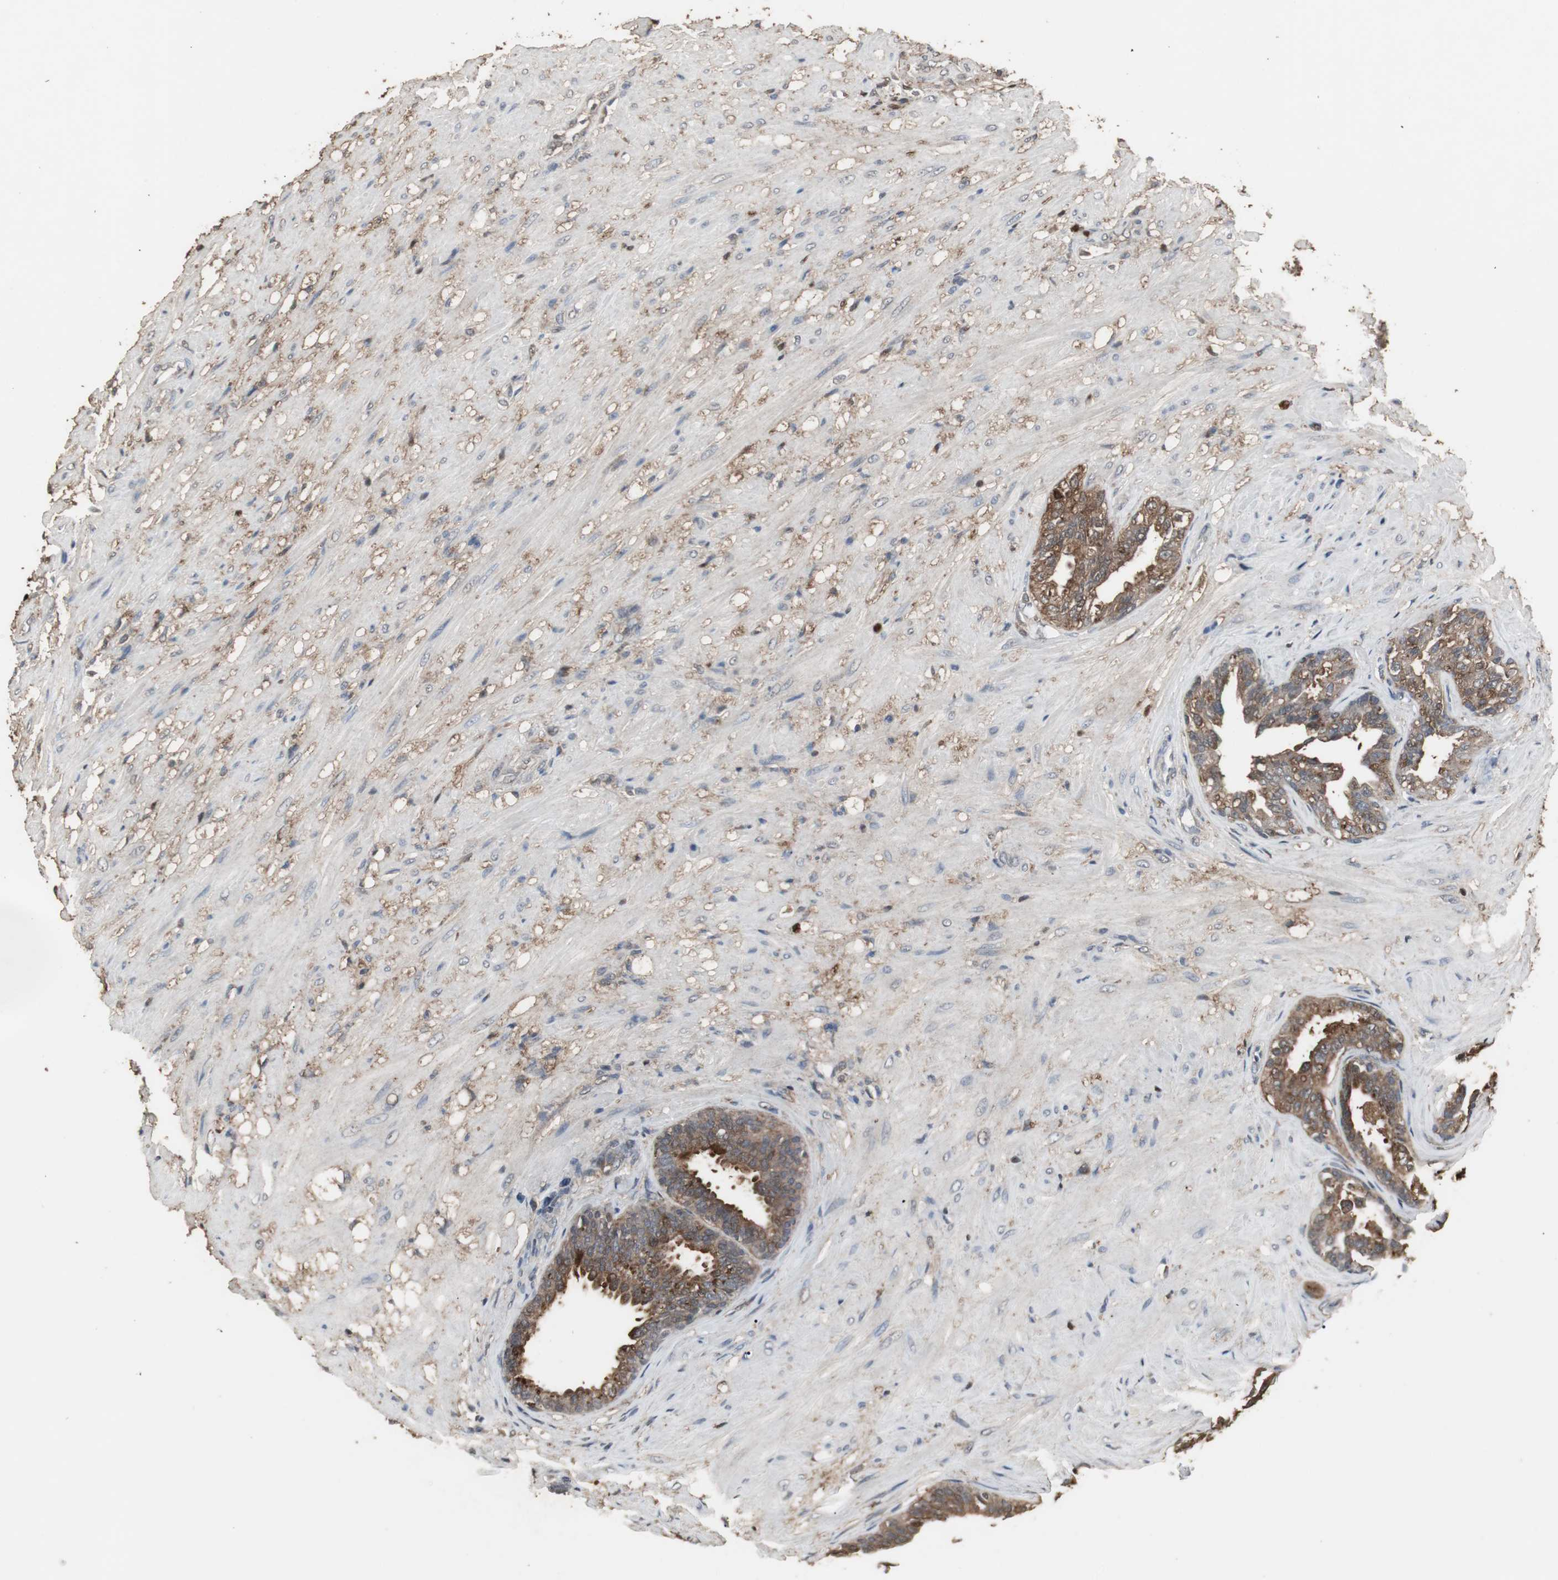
{"staining": {"intensity": "strong", "quantity": ">75%", "location": "cytoplasmic/membranous"}, "tissue": "seminal vesicle", "cell_type": "Glandular cells", "image_type": "normal", "snomed": [{"axis": "morphology", "description": "Normal tissue, NOS"}, {"axis": "topography", "description": "Seminal veicle"}], "caption": "An image showing strong cytoplasmic/membranous staining in approximately >75% of glandular cells in normal seminal vesicle, as visualized by brown immunohistochemical staining.", "gene": "HPRT1", "patient": {"sex": "male", "age": 61}}